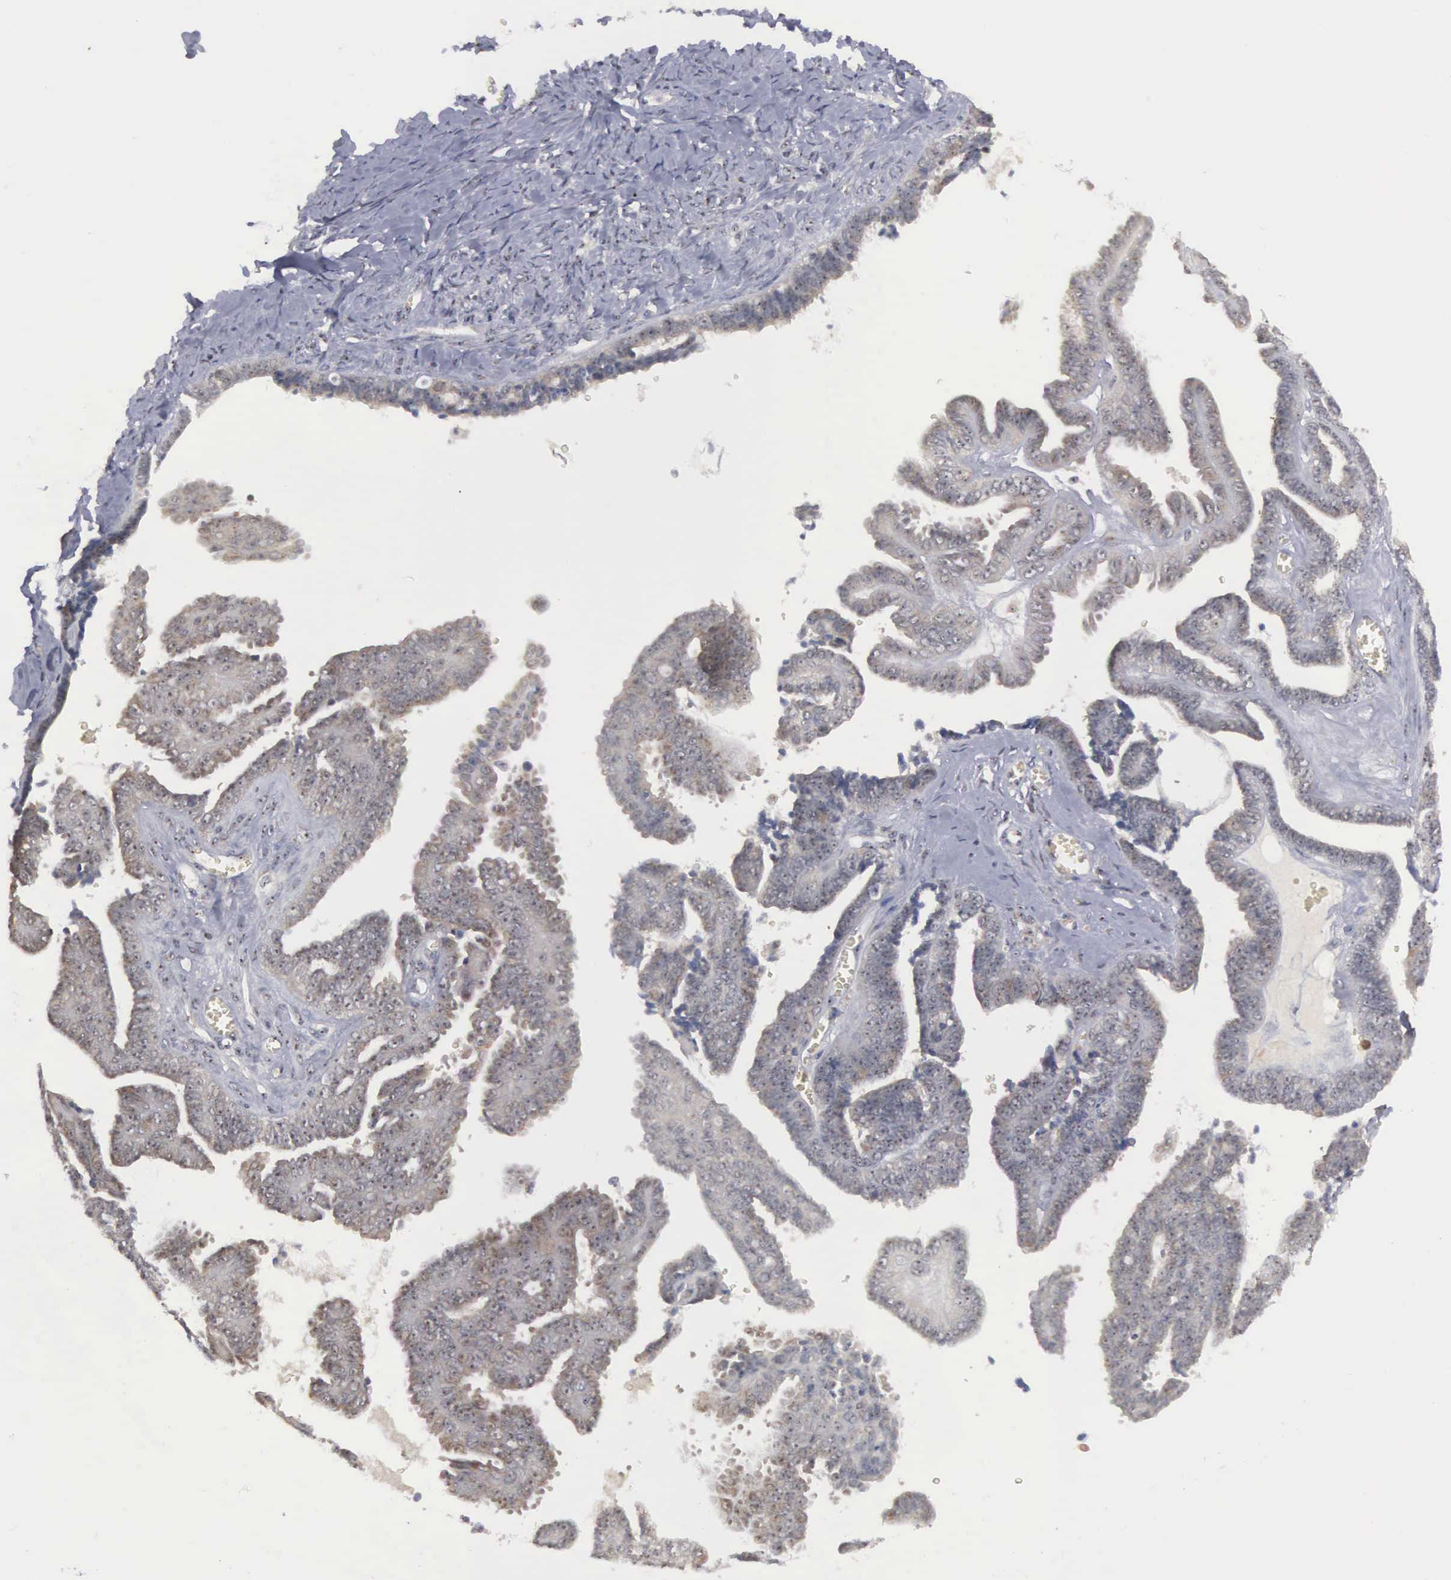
{"staining": {"intensity": "moderate", "quantity": ">75%", "location": "cytoplasmic/membranous"}, "tissue": "ovarian cancer", "cell_type": "Tumor cells", "image_type": "cancer", "snomed": [{"axis": "morphology", "description": "Cystadenocarcinoma, serous, NOS"}, {"axis": "topography", "description": "Ovary"}], "caption": "A medium amount of moderate cytoplasmic/membranous staining is identified in approximately >75% of tumor cells in ovarian cancer tissue.", "gene": "AMN", "patient": {"sex": "female", "age": 71}}